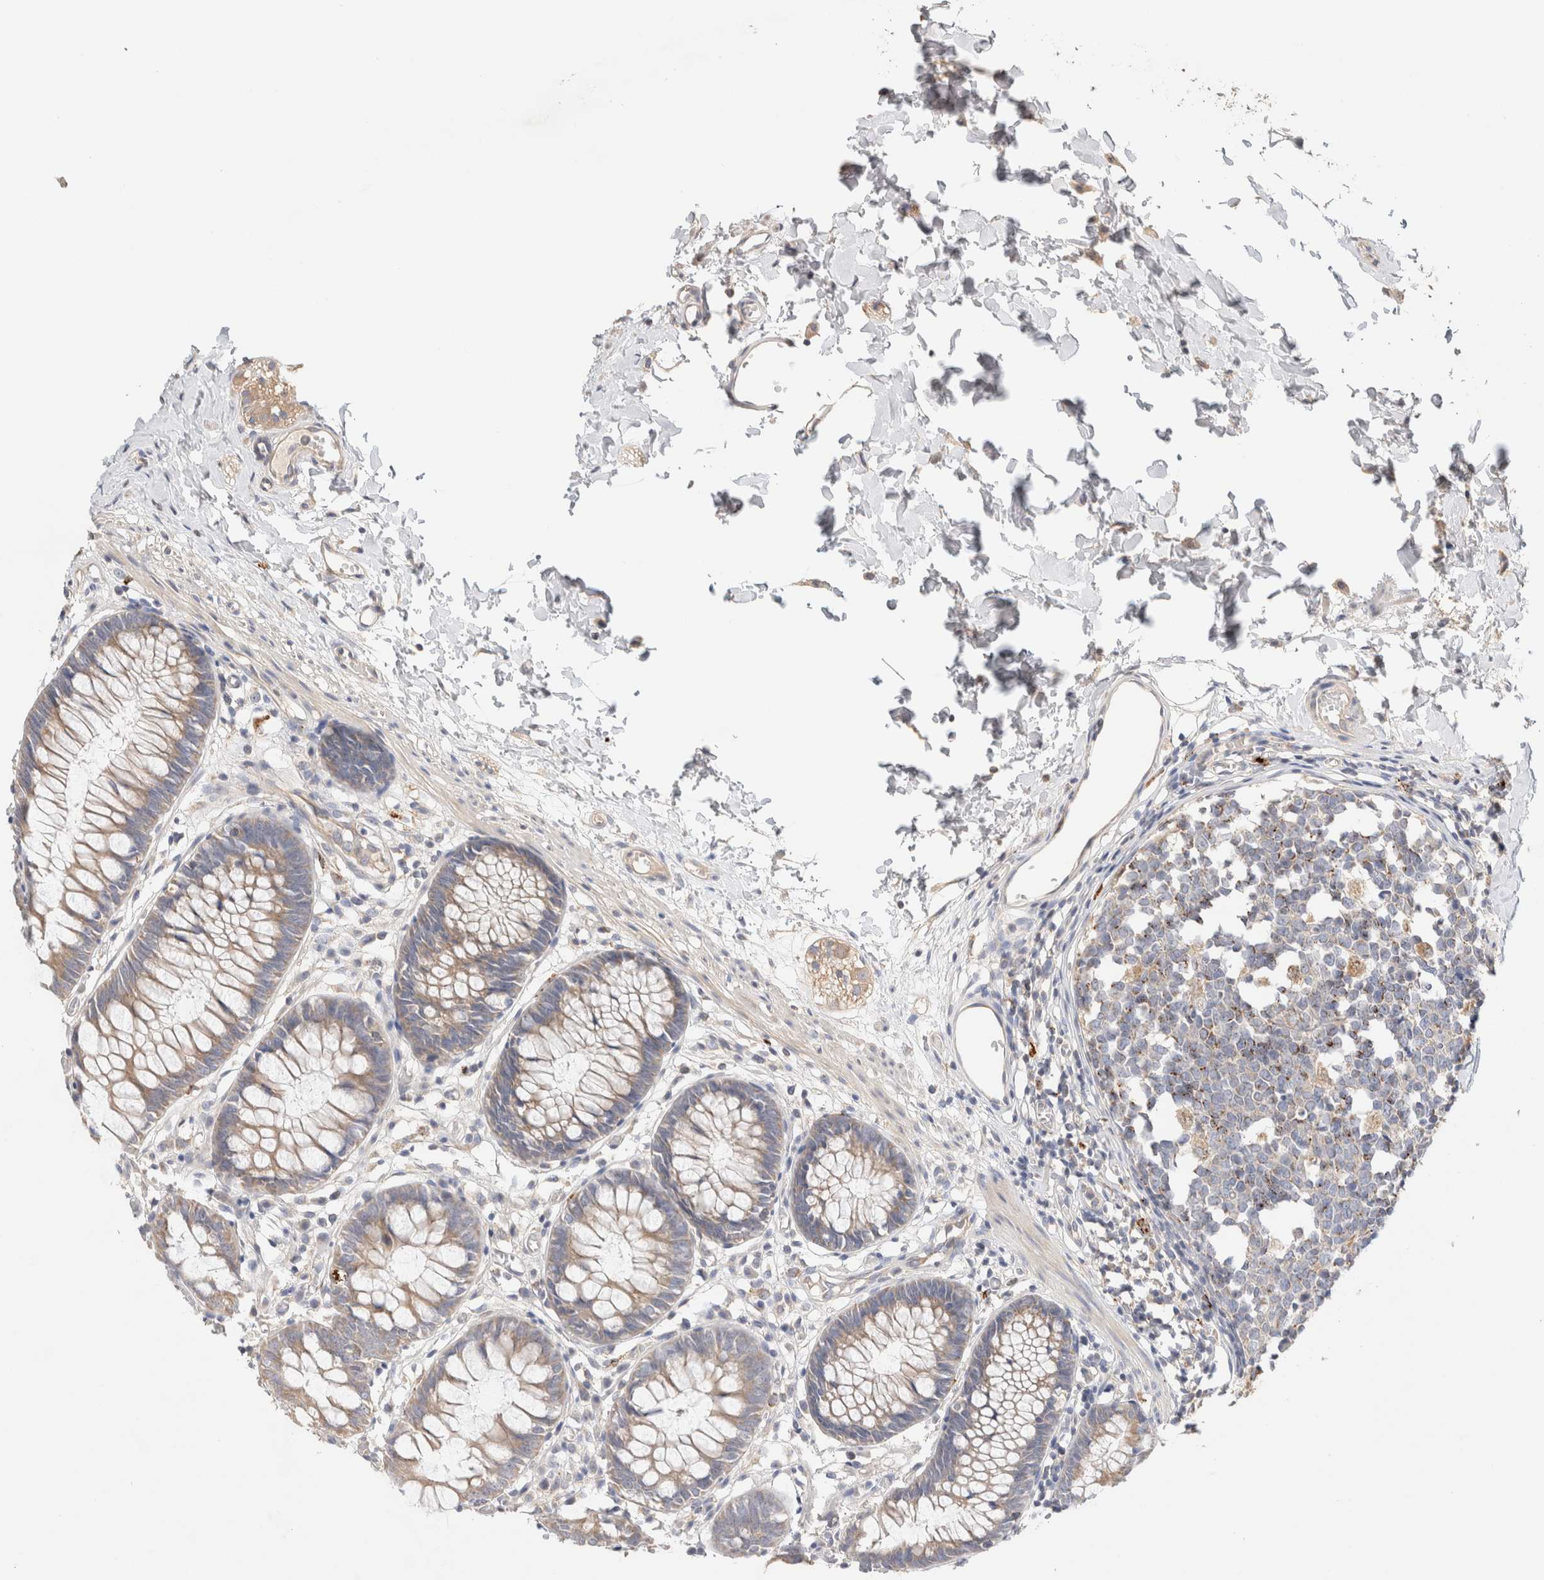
{"staining": {"intensity": "moderate", "quantity": ">75%", "location": "cytoplasmic/membranous"}, "tissue": "colon", "cell_type": "Endothelial cells", "image_type": "normal", "snomed": [{"axis": "morphology", "description": "Normal tissue, NOS"}, {"axis": "topography", "description": "Colon"}], "caption": "Approximately >75% of endothelial cells in benign human colon demonstrate moderate cytoplasmic/membranous protein positivity as visualized by brown immunohistochemical staining.", "gene": "B3GNTL1", "patient": {"sex": "male", "age": 14}}